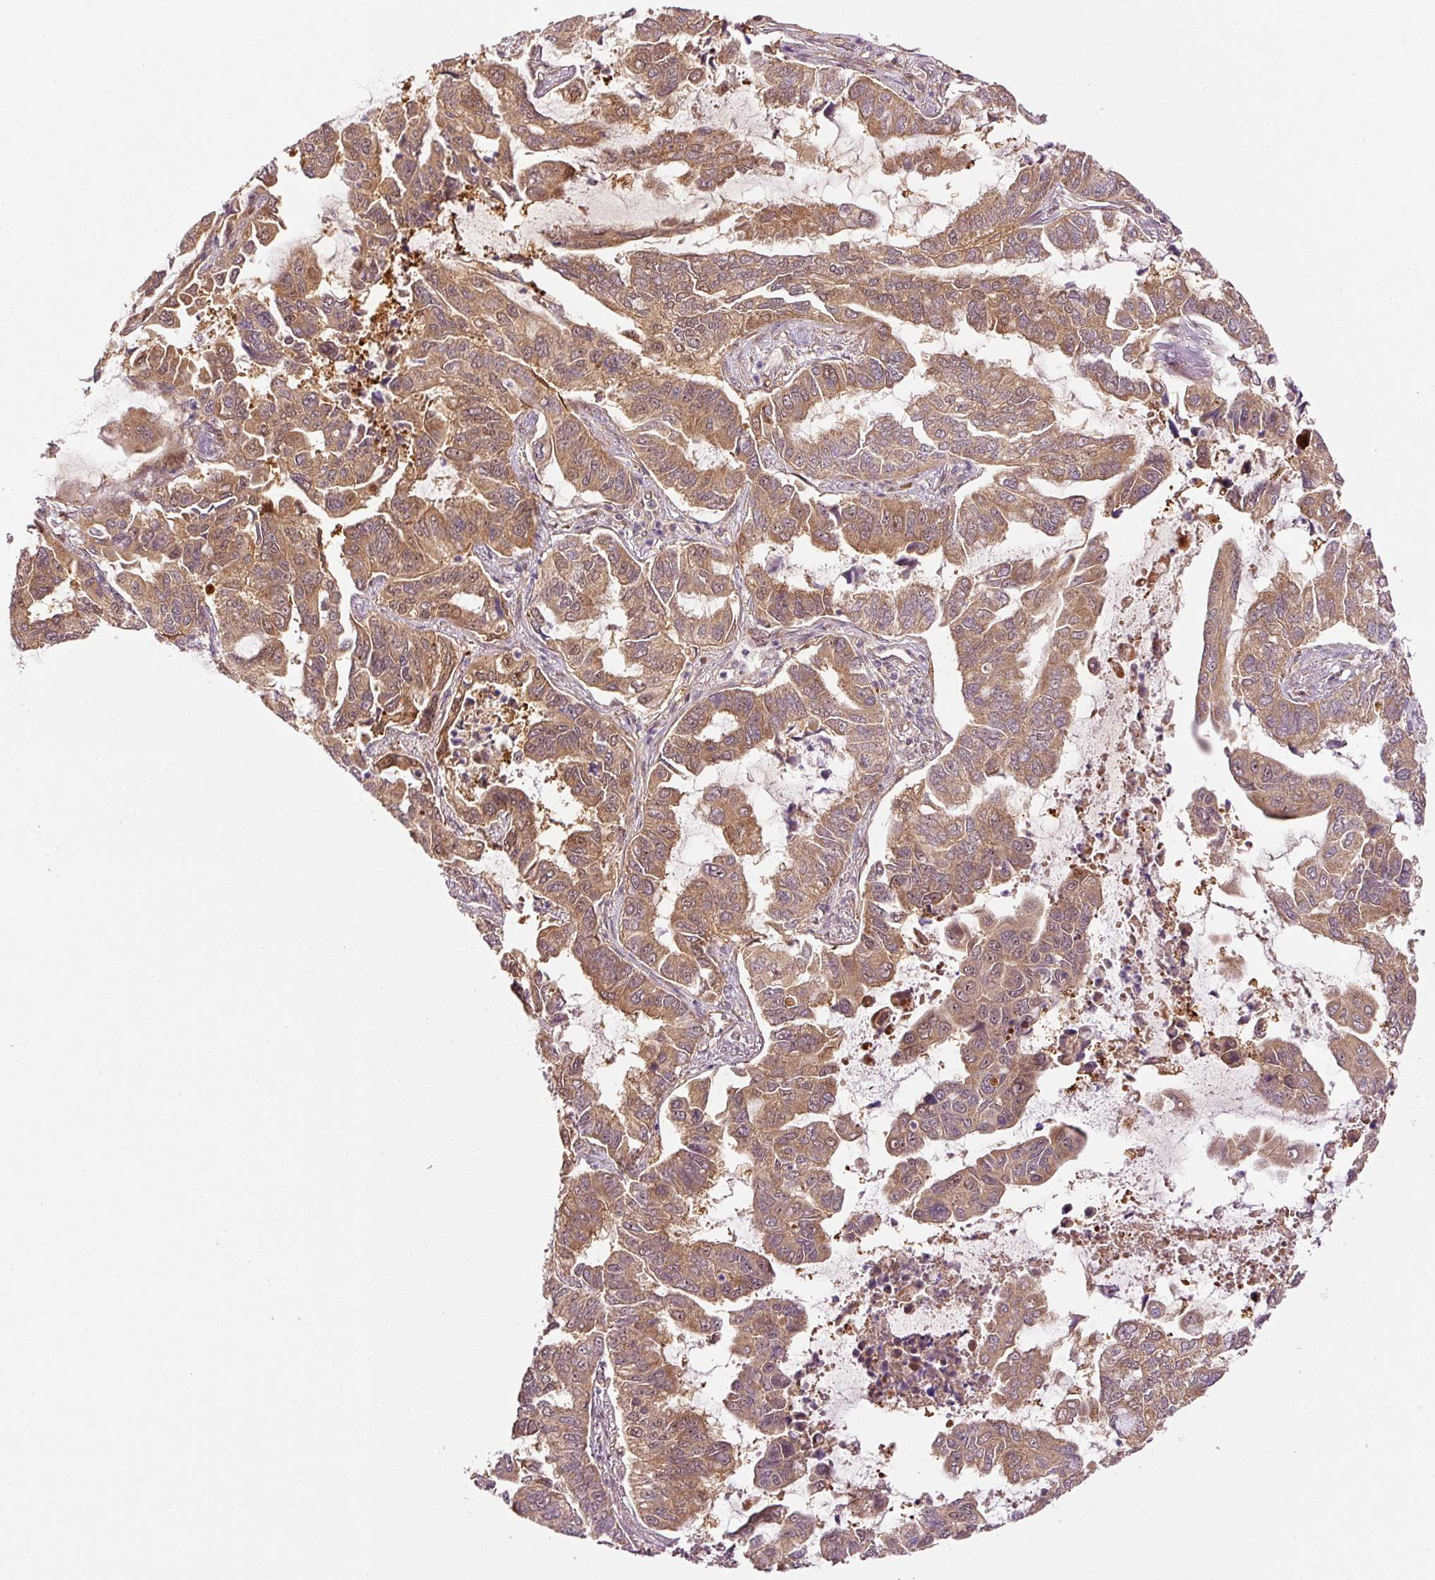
{"staining": {"intensity": "moderate", "quantity": ">75%", "location": "cytoplasmic/membranous,nuclear"}, "tissue": "lung cancer", "cell_type": "Tumor cells", "image_type": "cancer", "snomed": [{"axis": "morphology", "description": "Adenocarcinoma, NOS"}, {"axis": "topography", "description": "Lung"}], "caption": "Adenocarcinoma (lung) was stained to show a protein in brown. There is medium levels of moderate cytoplasmic/membranous and nuclear staining in about >75% of tumor cells.", "gene": "PPP1R14B", "patient": {"sex": "male", "age": 64}}